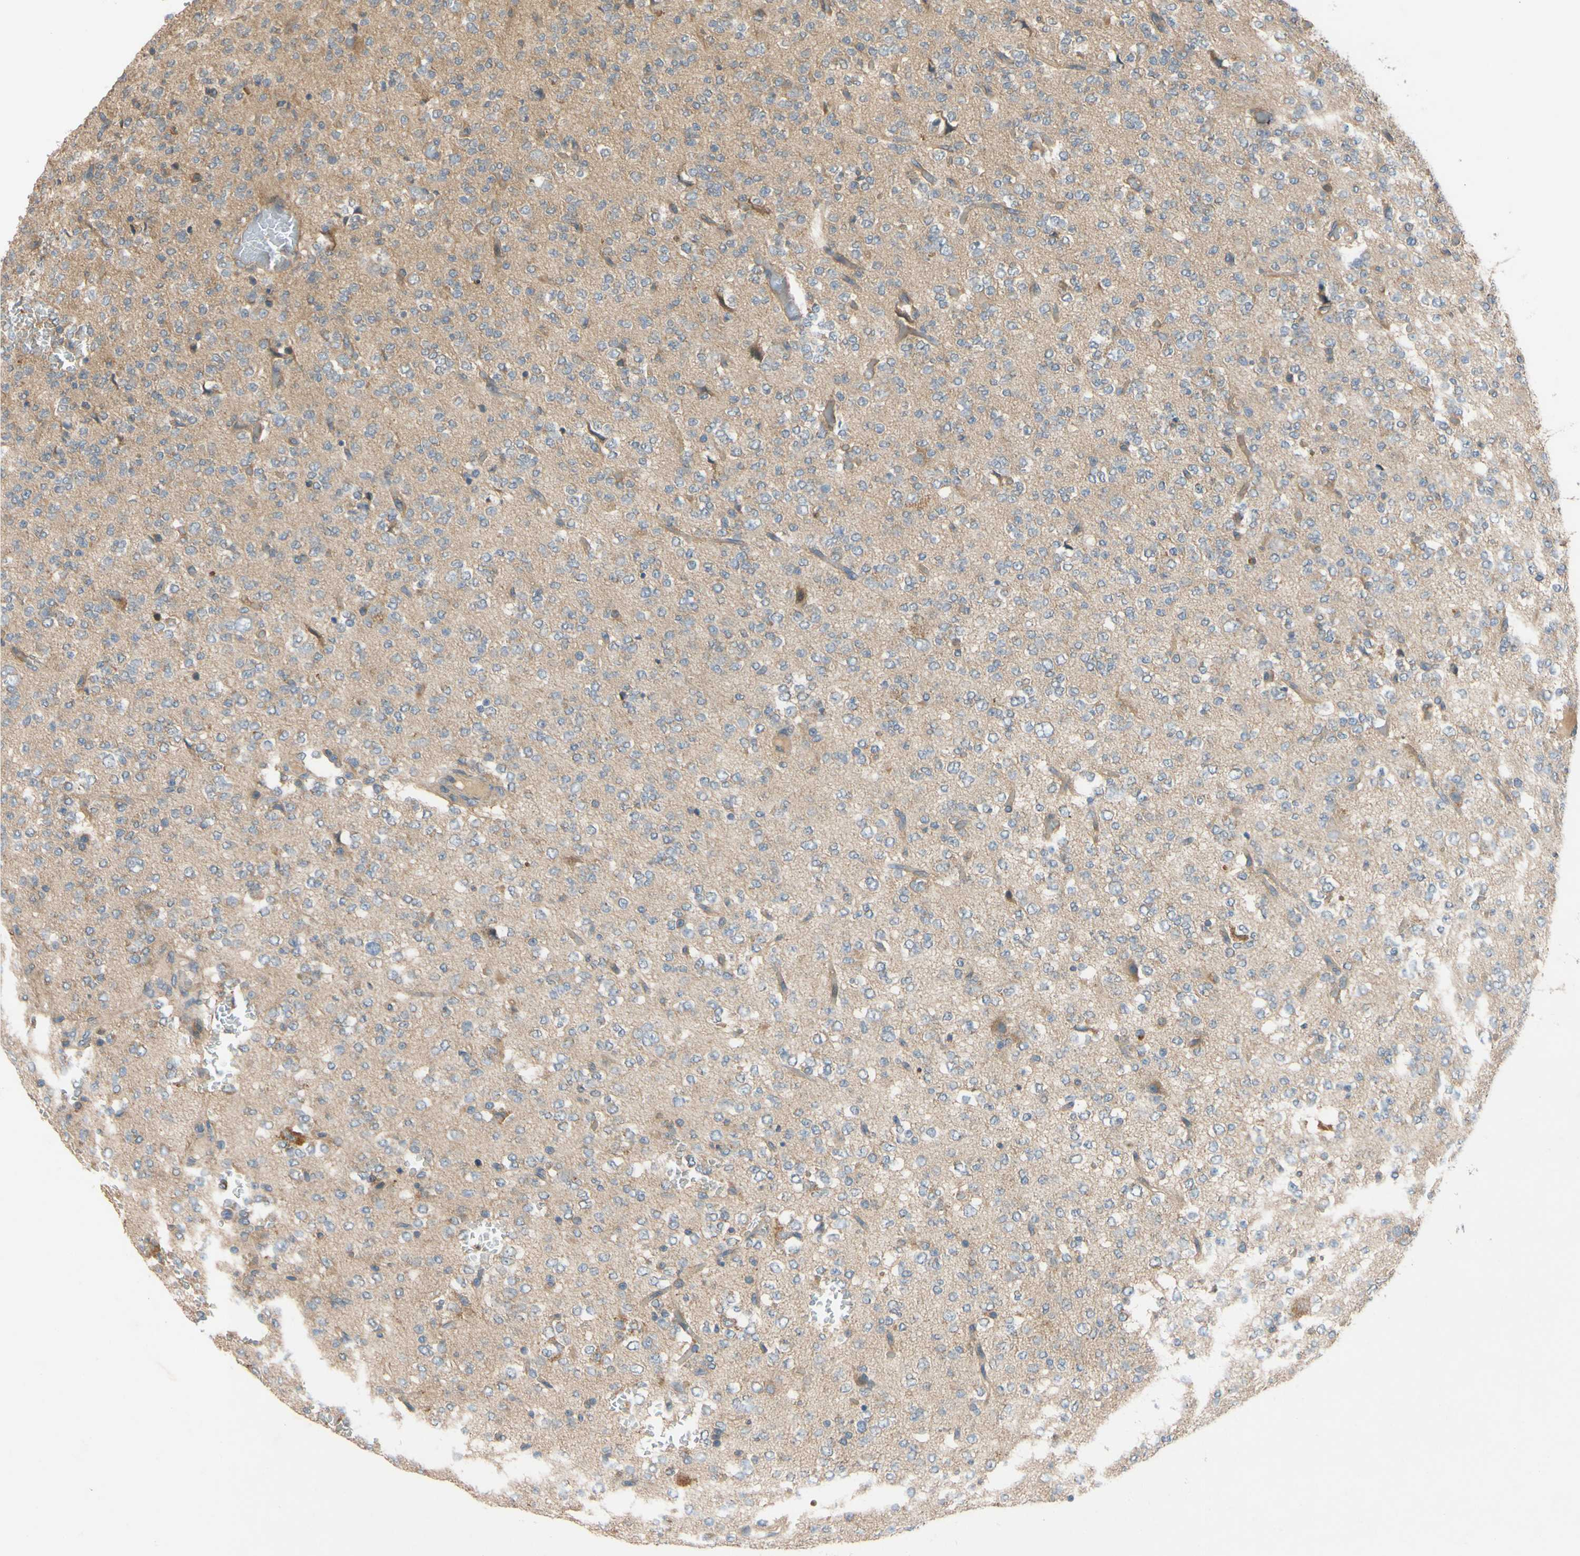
{"staining": {"intensity": "moderate", "quantity": ">75%", "location": "cytoplasmic/membranous"}, "tissue": "glioma", "cell_type": "Tumor cells", "image_type": "cancer", "snomed": [{"axis": "morphology", "description": "Glioma, malignant, Low grade"}, {"axis": "topography", "description": "Brain"}], "caption": "A high-resolution photomicrograph shows immunohistochemistry (IHC) staining of malignant glioma (low-grade), which demonstrates moderate cytoplasmic/membranous expression in about >75% of tumor cells.", "gene": "MBTPS2", "patient": {"sex": "male", "age": 38}}